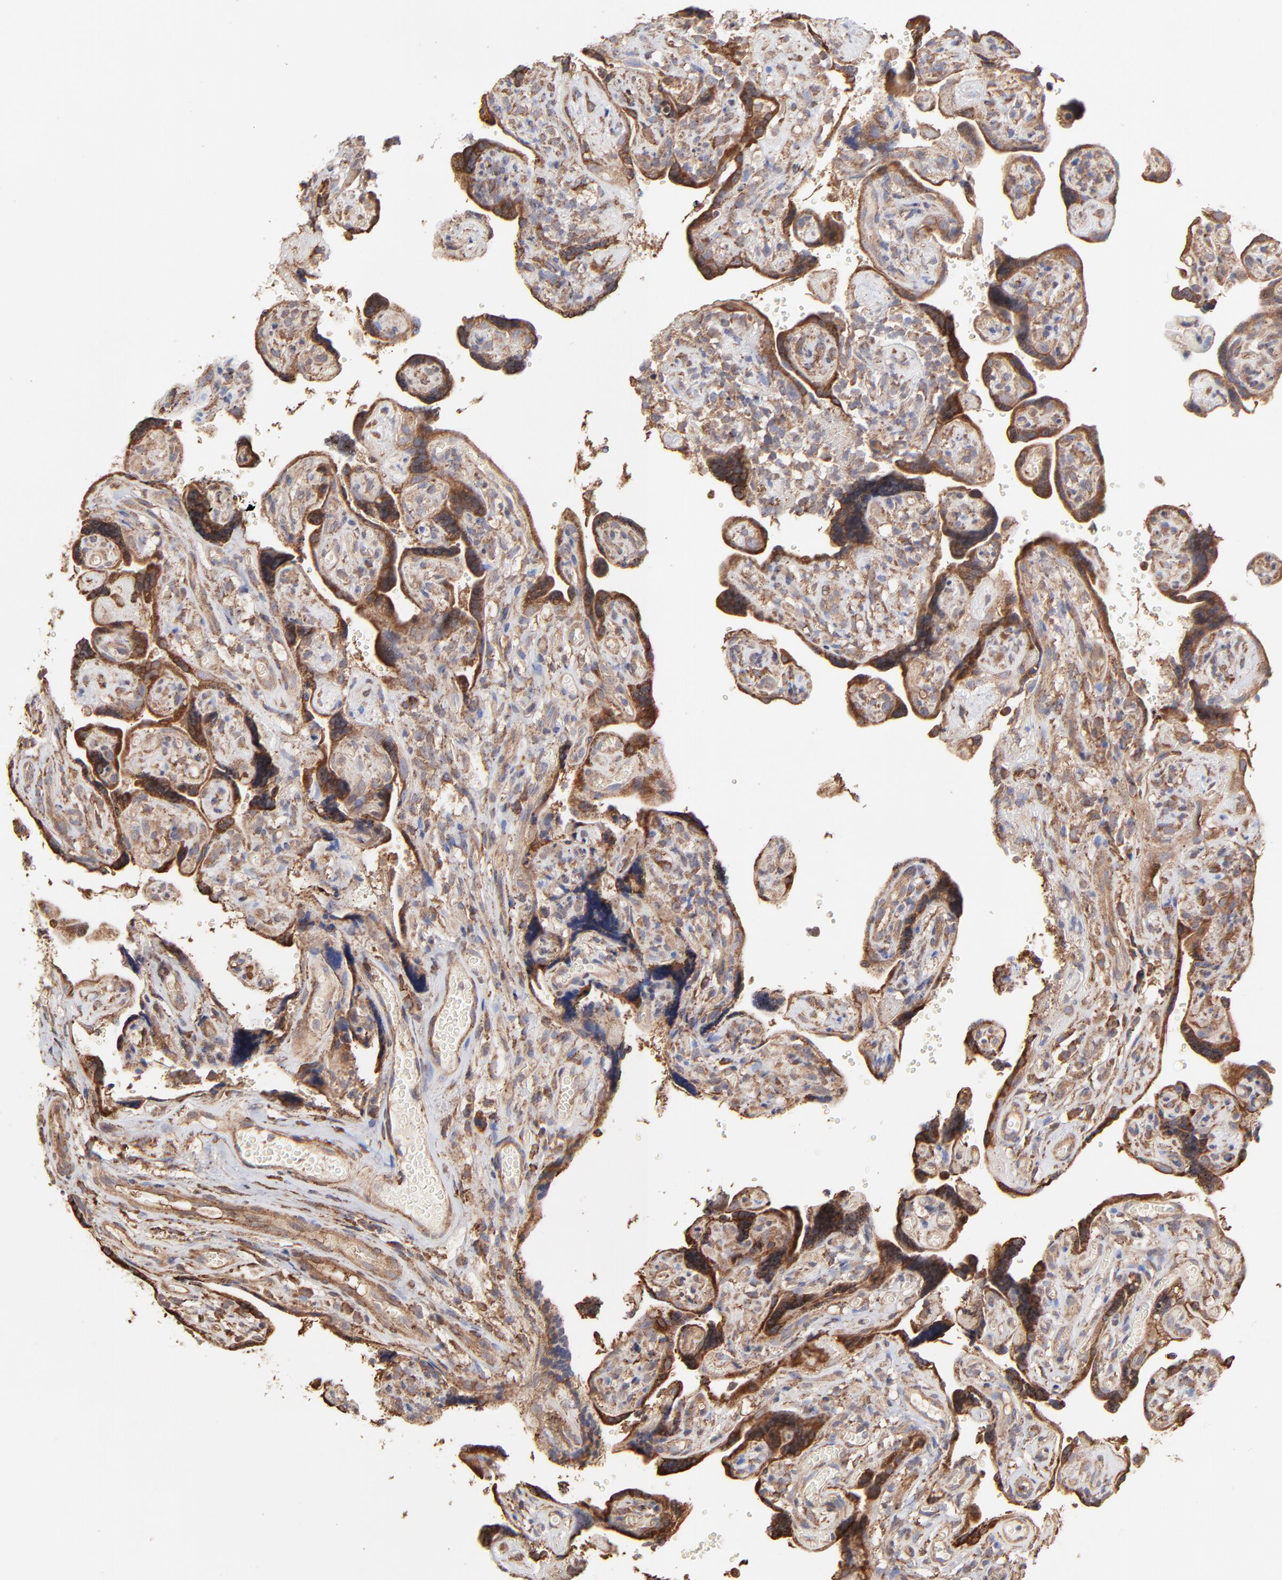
{"staining": {"intensity": "strong", "quantity": ">75%", "location": "nuclear"}, "tissue": "placenta", "cell_type": "Trophoblastic cells", "image_type": "normal", "snomed": [{"axis": "morphology", "description": "Normal tissue, NOS"}, {"axis": "topography", "description": "Placenta"}], "caption": "Immunohistochemistry (IHC) histopathology image of normal placenta: human placenta stained using IHC shows high levels of strong protein expression localized specifically in the nuclear of trophoblastic cells, appearing as a nuclear brown color.", "gene": "PFKM", "patient": {"sex": "female", "age": 30}}